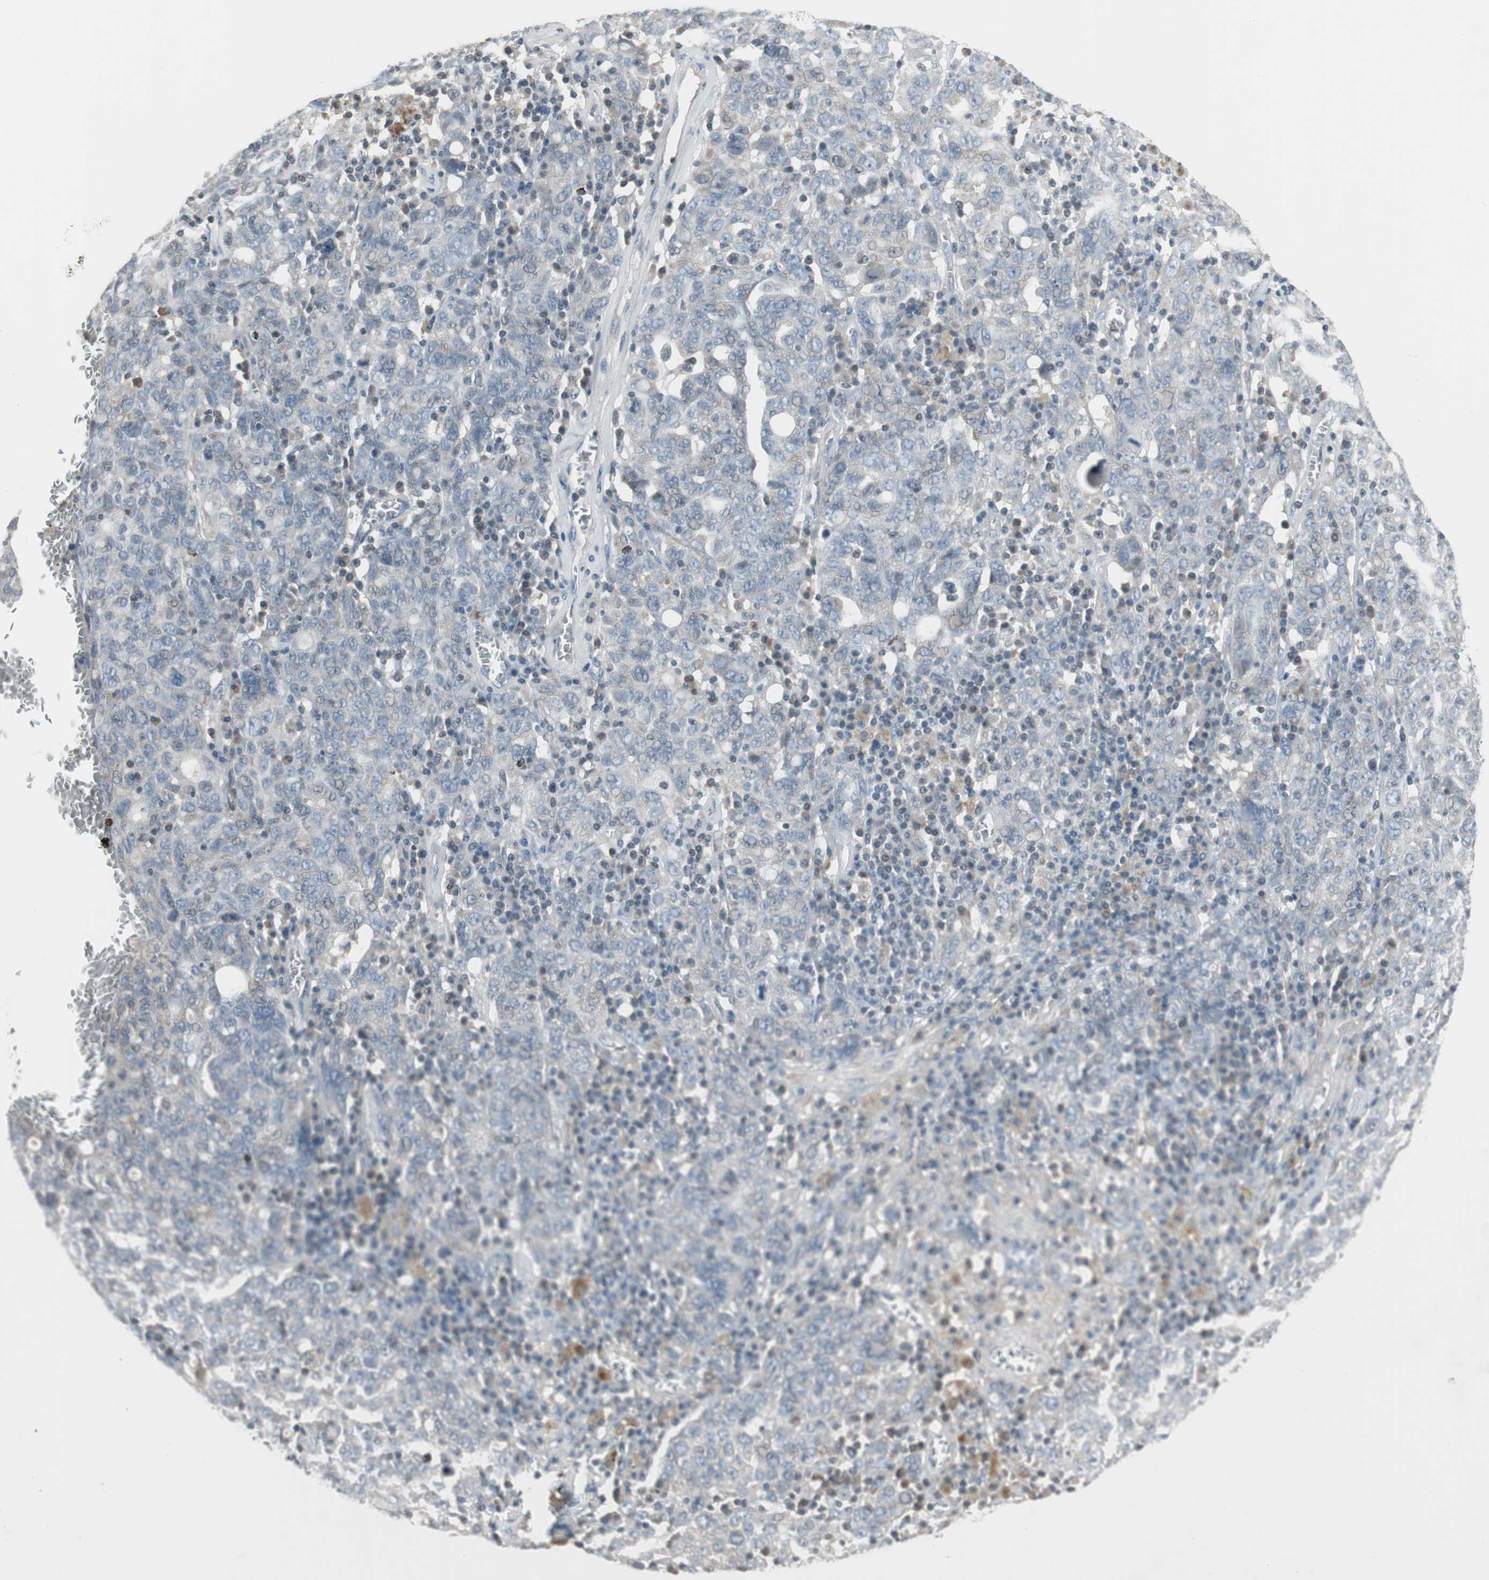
{"staining": {"intensity": "weak", "quantity": "<25%", "location": "cytoplasmic/membranous"}, "tissue": "ovarian cancer", "cell_type": "Tumor cells", "image_type": "cancer", "snomed": [{"axis": "morphology", "description": "Carcinoma, endometroid"}, {"axis": "topography", "description": "Ovary"}], "caption": "IHC micrograph of human endometroid carcinoma (ovarian) stained for a protein (brown), which shows no expression in tumor cells. (DAB (3,3'-diaminobenzidine) immunohistochemistry visualized using brightfield microscopy, high magnification).", "gene": "ARG2", "patient": {"sex": "female", "age": 62}}